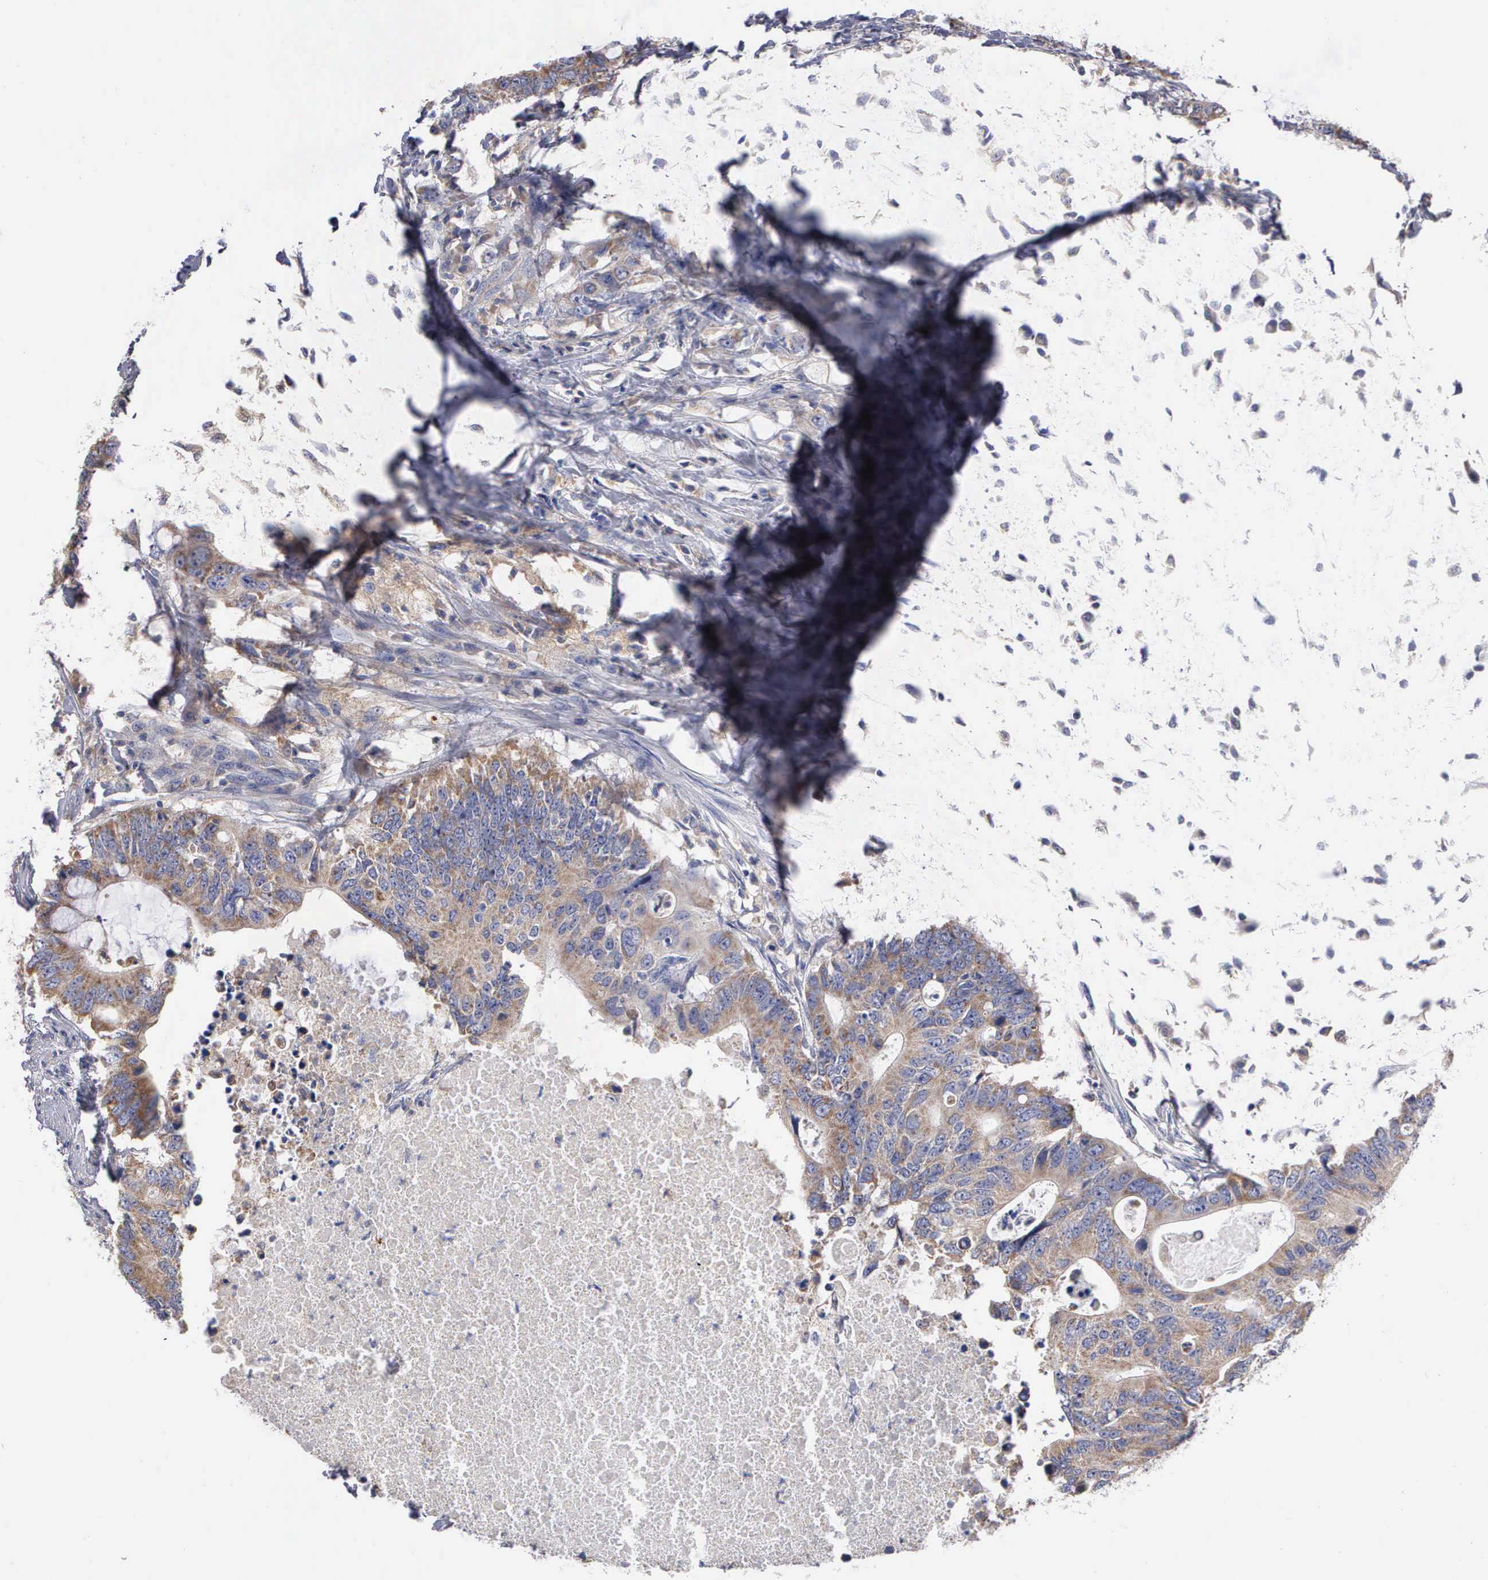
{"staining": {"intensity": "moderate", "quantity": ">75%", "location": "cytoplasmic/membranous"}, "tissue": "colorectal cancer", "cell_type": "Tumor cells", "image_type": "cancer", "snomed": [{"axis": "morphology", "description": "Adenocarcinoma, NOS"}, {"axis": "topography", "description": "Colon"}], "caption": "Colorectal cancer (adenocarcinoma) stained with immunohistochemistry reveals moderate cytoplasmic/membranous expression in approximately >75% of tumor cells.", "gene": "PTGS2", "patient": {"sex": "male", "age": 71}}